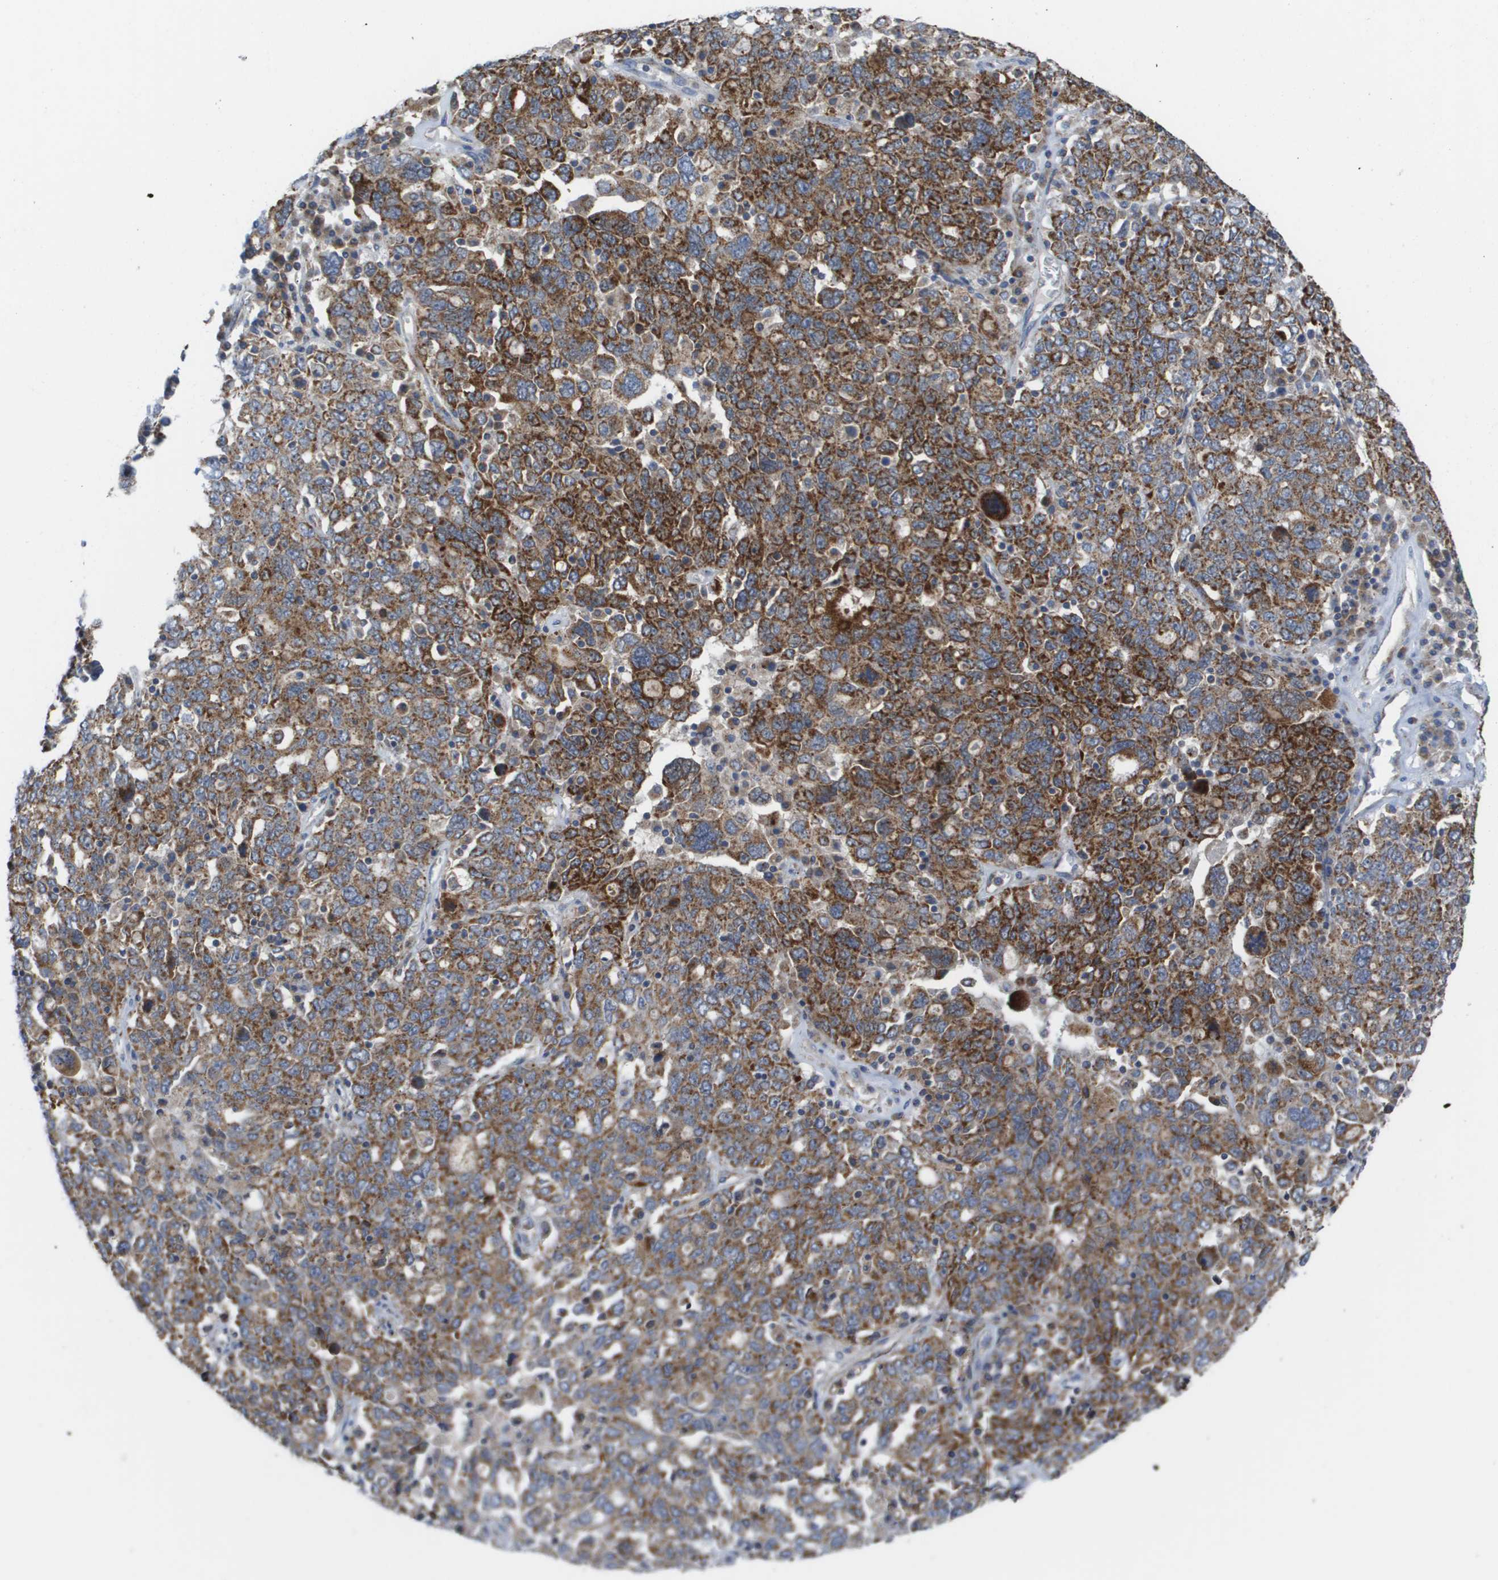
{"staining": {"intensity": "strong", "quantity": ">75%", "location": "cytoplasmic/membranous"}, "tissue": "ovarian cancer", "cell_type": "Tumor cells", "image_type": "cancer", "snomed": [{"axis": "morphology", "description": "Carcinoma, endometroid"}, {"axis": "topography", "description": "Ovary"}], "caption": "Tumor cells reveal strong cytoplasmic/membranous staining in about >75% of cells in ovarian cancer.", "gene": "FIS1", "patient": {"sex": "female", "age": 62}}